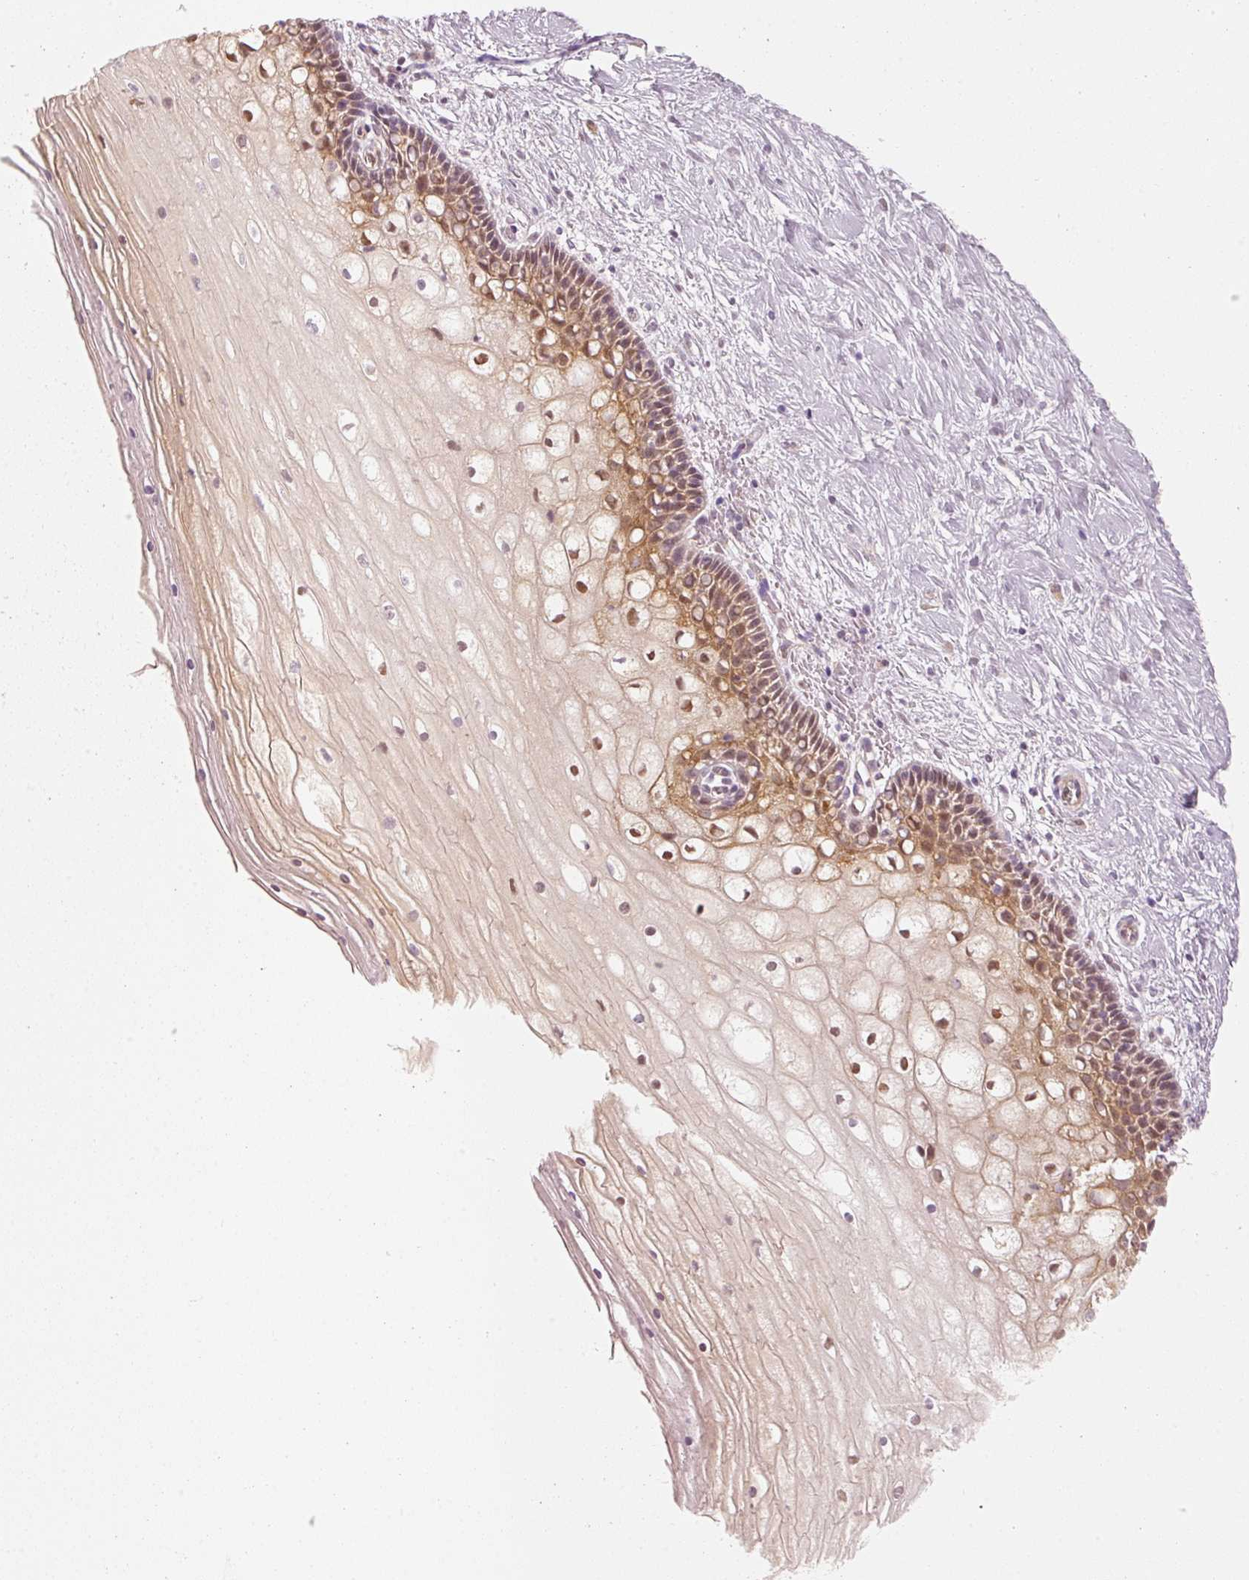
{"staining": {"intensity": "moderate", "quantity": ">75%", "location": "cytoplasmic/membranous,nuclear"}, "tissue": "cervix", "cell_type": "Glandular cells", "image_type": "normal", "snomed": [{"axis": "morphology", "description": "Normal tissue, NOS"}, {"axis": "topography", "description": "Cervix"}], "caption": "Immunohistochemistry of normal human cervix reveals medium levels of moderate cytoplasmic/membranous,nuclear expression in approximately >75% of glandular cells. (Brightfield microscopy of DAB IHC at high magnification).", "gene": "DAPP1", "patient": {"sex": "female", "age": 36}}